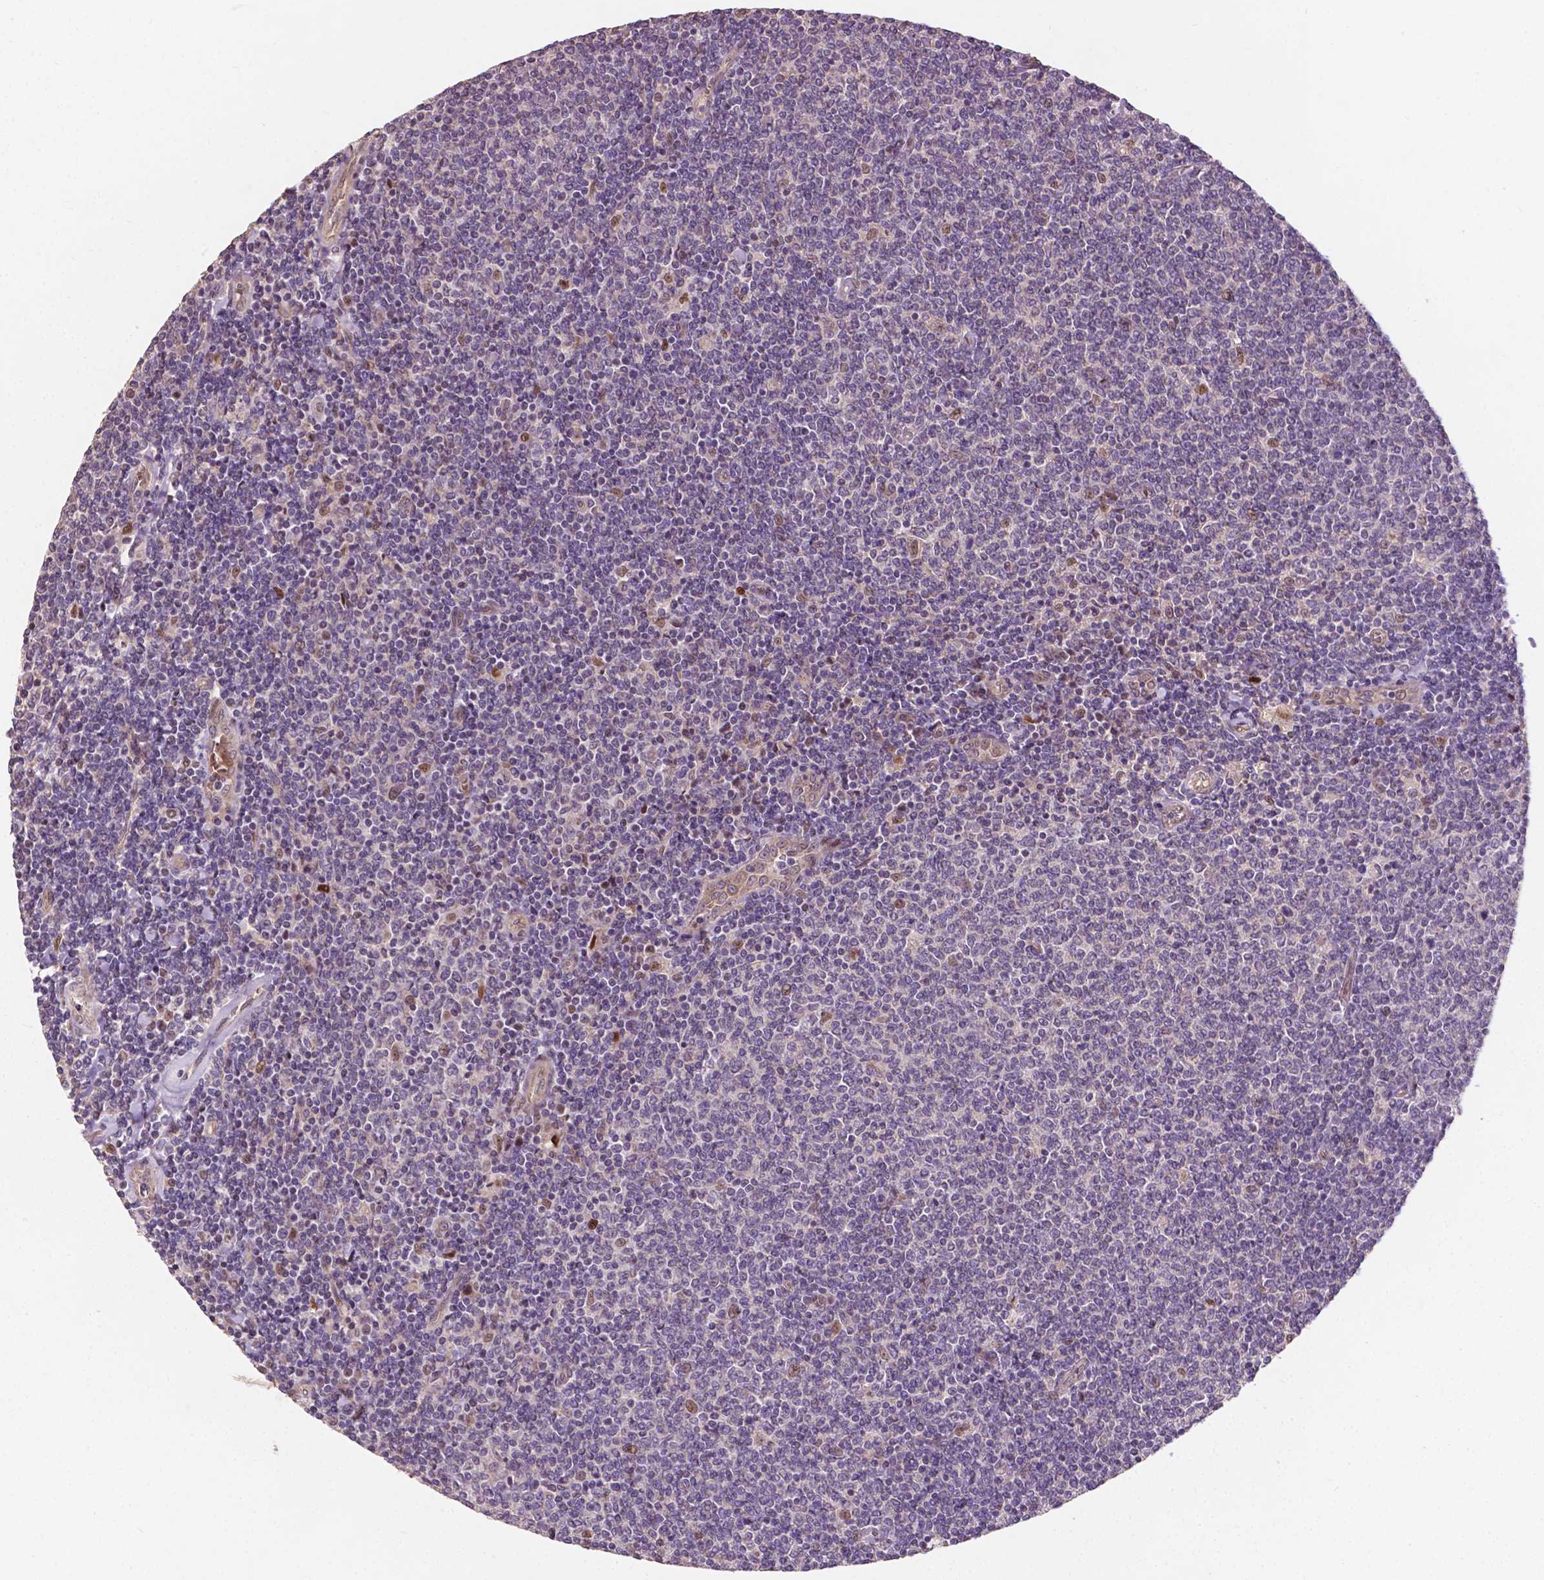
{"staining": {"intensity": "negative", "quantity": "none", "location": "none"}, "tissue": "lymphoma", "cell_type": "Tumor cells", "image_type": "cancer", "snomed": [{"axis": "morphology", "description": "Malignant lymphoma, non-Hodgkin's type, Low grade"}, {"axis": "topography", "description": "Lymph node"}], "caption": "Protein analysis of lymphoma displays no significant expression in tumor cells. The staining is performed using DAB (3,3'-diaminobenzidine) brown chromogen with nuclei counter-stained in using hematoxylin.", "gene": "DUSP16", "patient": {"sex": "male", "age": 52}}